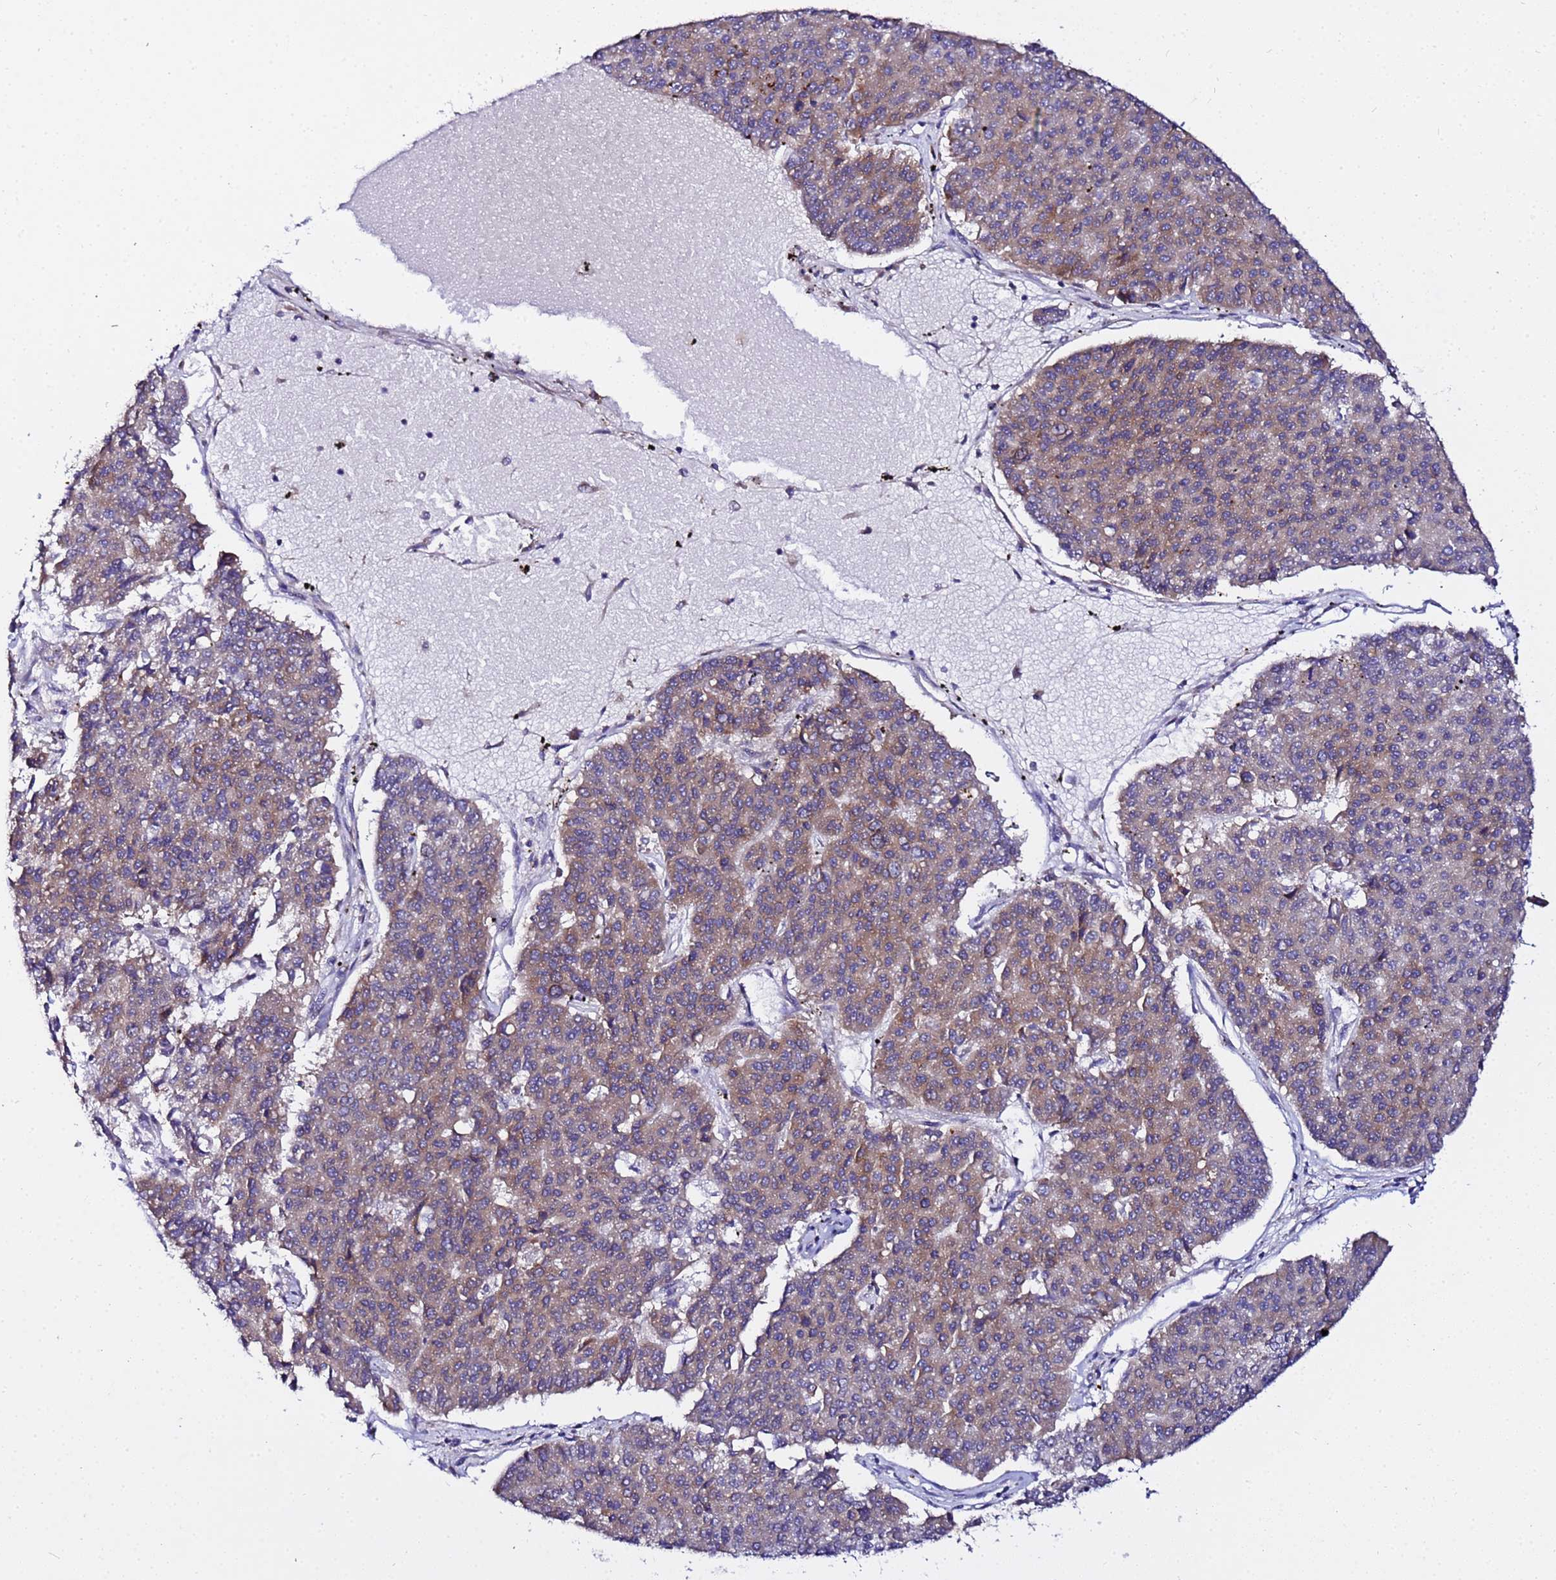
{"staining": {"intensity": "moderate", "quantity": "25%-75%", "location": "cytoplasmic/membranous"}, "tissue": "pancreatic cancer", "cell_type": "Tumor cells", "image_type": "cancer", "snomed": [{"axis": "morphology", "description": "Adenocarcinoma, NOS"}, {"axis": "topography", "description": "Pancreas"}], "caption": "A high-resolution micrograph shows IHC staining of pancreatic cancer (adenocarcinoma), which exhibits moderate cytoplasmic/membranous staining in about 25%-75% of tumor cells. The protein of interest is shown in brown color, while the nuclei are stained blue.", "gene": "JRKL", "patient": {"sex": "male", "age": 50}}